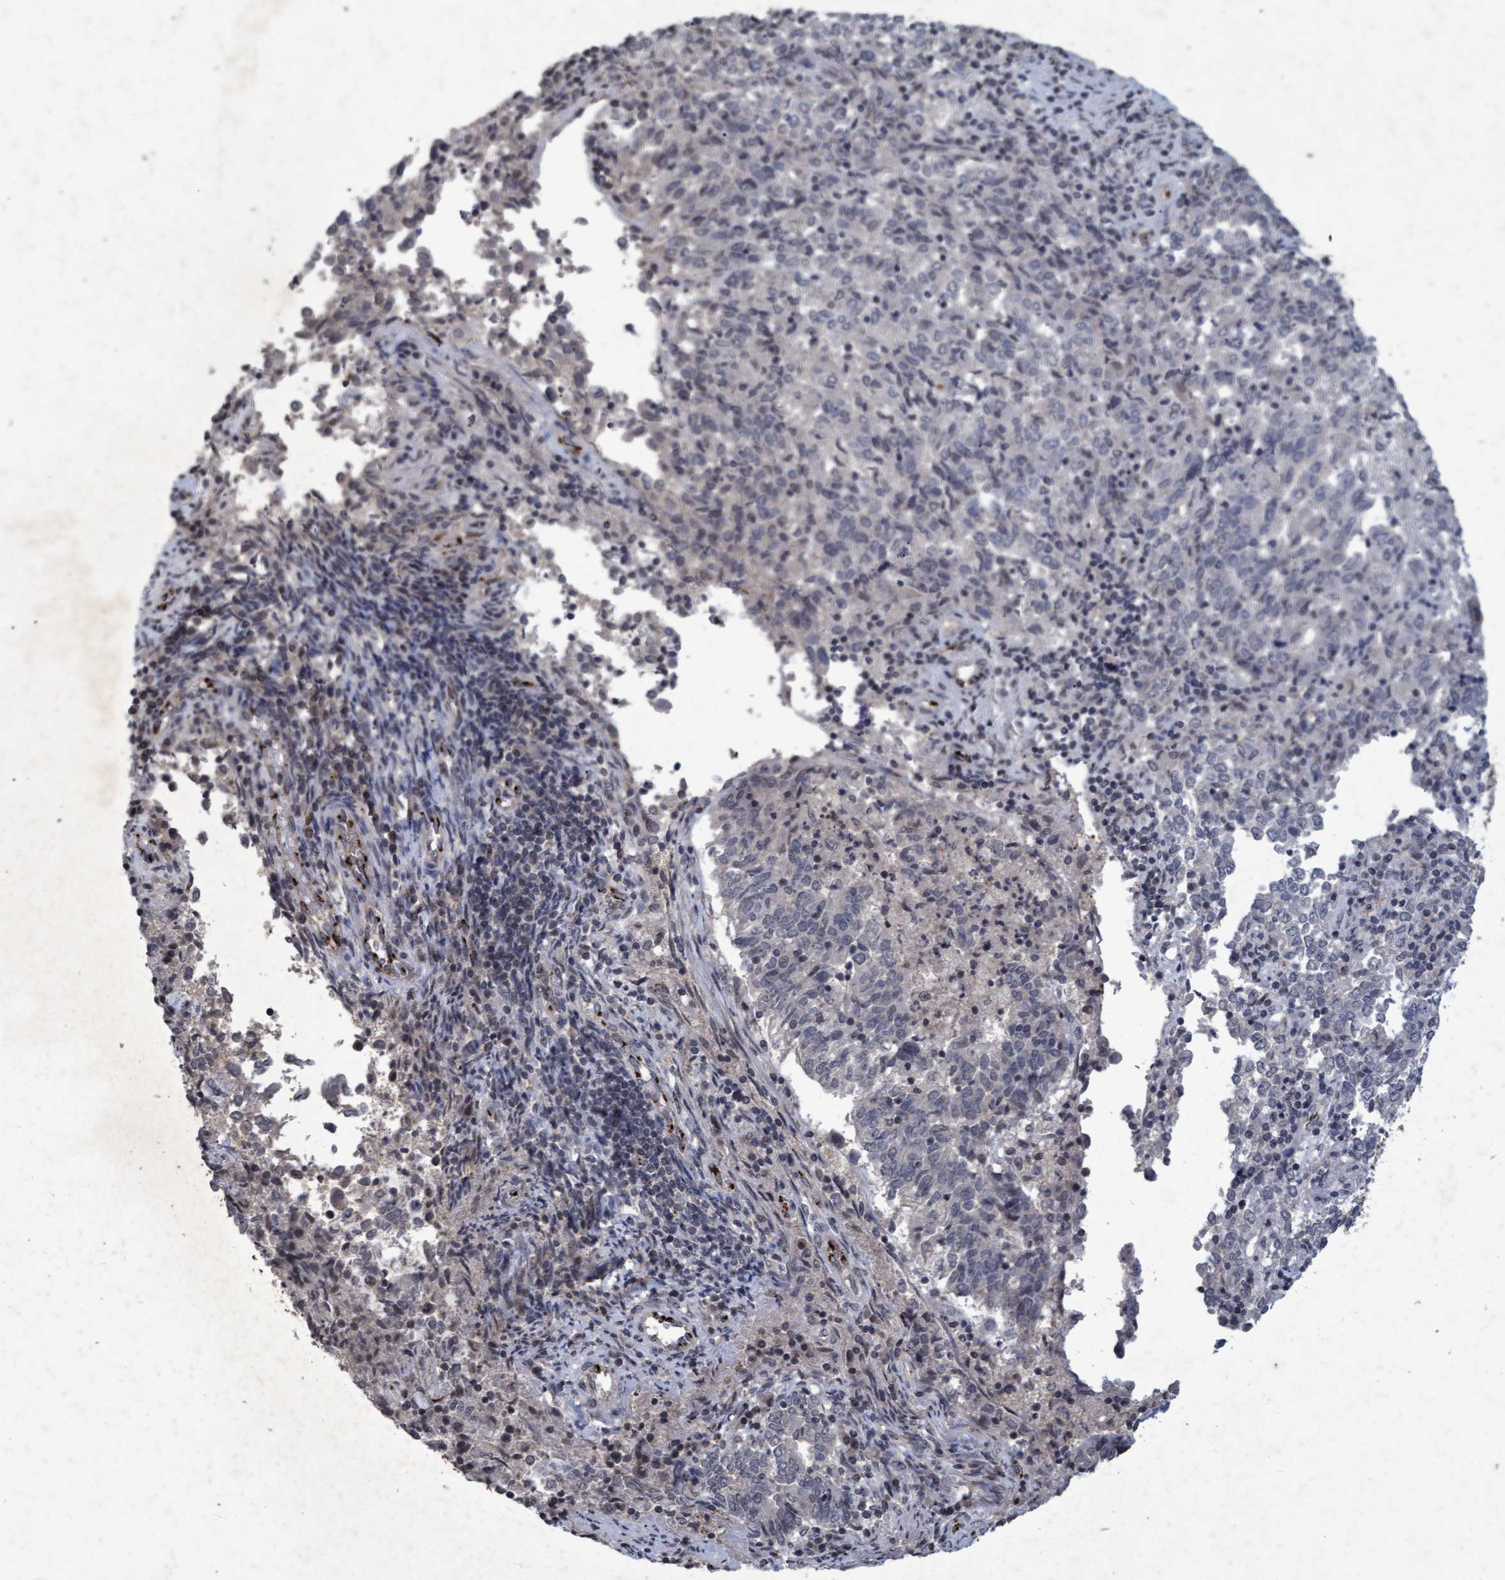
{"staining": {"intensity": "negative", "quantity": "none", "location": "none"}, "tissue": "endometrial cancer", "cell_type": "Tumor cells", "image_type": "cancer", "snomed": [{"axis": "morphology", "description": "Adenocarcinoma, NOS"}, {"axis": "topography", "description": "Endometrium"}], "caption": "Endometrial adenocarcinoma stained for a protein using immunohistochemistry (IHC) shows no expression tumor cells.", "gene": "GALC", "patient": {"sex": "female", "age": 80}}